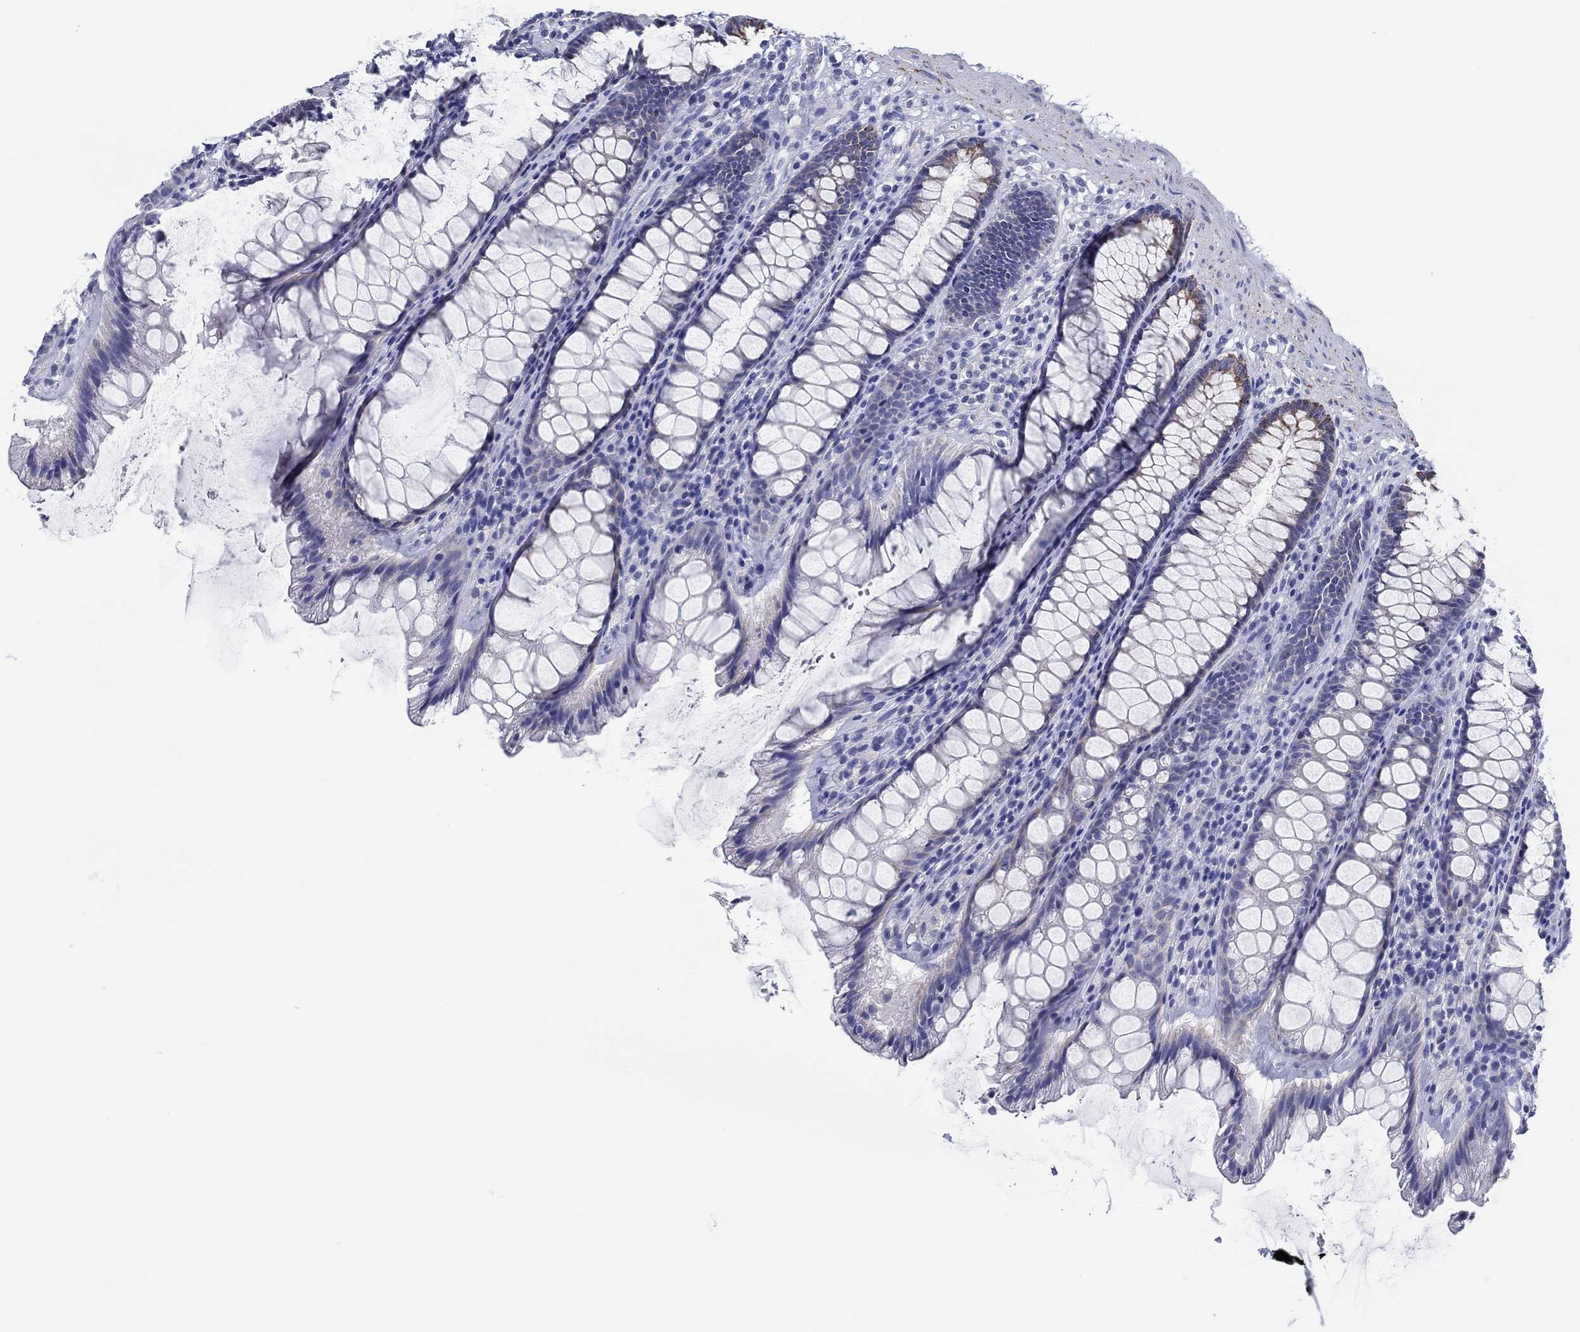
{"staining": {"intensity": "strong", "quantity": "<25%", "location": "cytoplasmic/membranous"}, "tissue": "rectum", "cell_type": "Glandular cells", "image_type": "normal", "snomed": [{"axis": "morphology", "description": "Normal tissue, NOS"}, {"axis": "topography", "description": "Rectum"}], "caption": "An image of rectum stained for a protein displays strong cytoplasmic/membranous brown staining in glandular cells. The staining was performed using DAB (3,3'-diaminobenzidine) to visualize the protein expression in brown, while the nuclei were stained in blue with hematoxylin (Magnification: 20x).", "gene": "H1", "patient": {"sex": "male", "age": 72}}